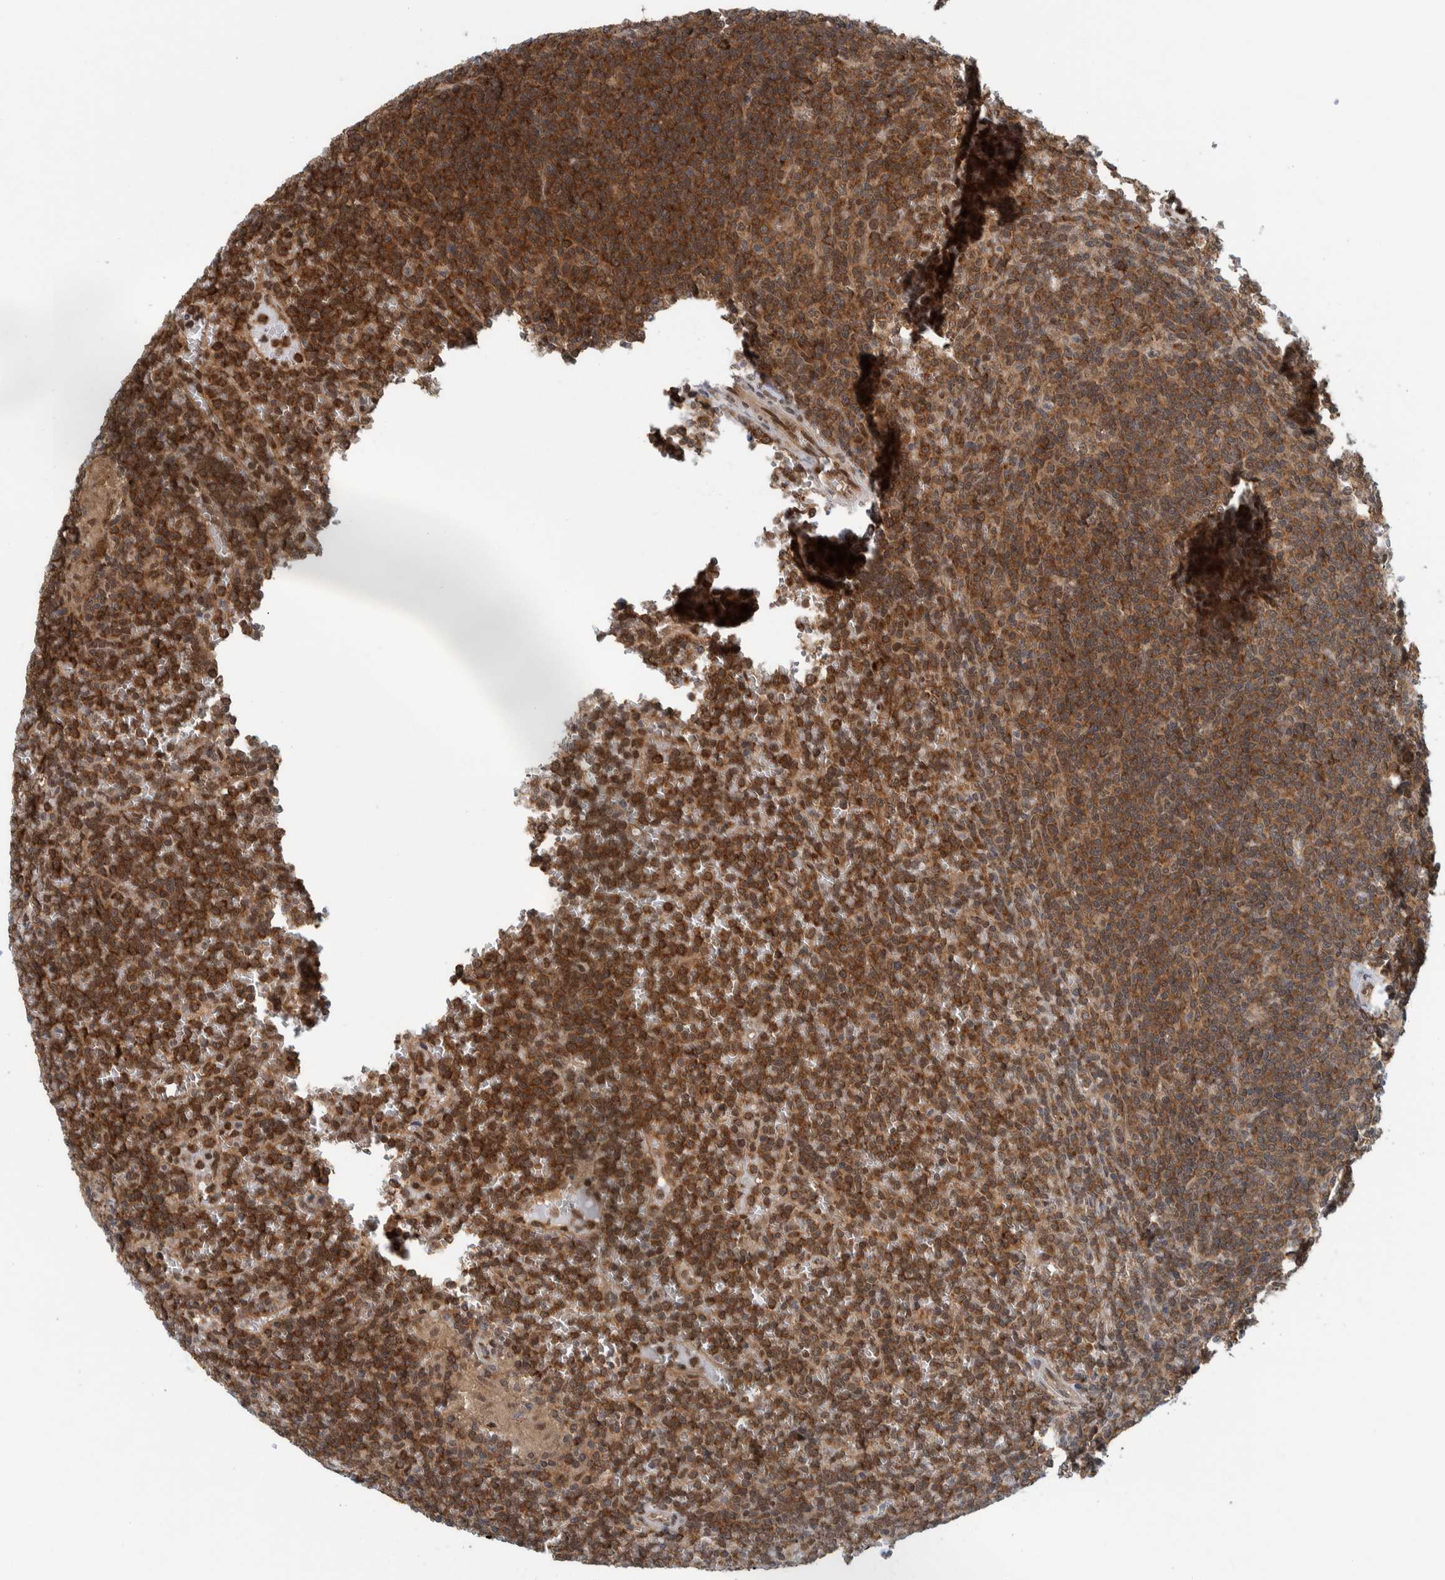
{"staining": {"intensity": "strong", "quantity": ">75%", "location": "cytoplasmic/membranous,nuclear"}, "tissue": "lymphoma", "cell_type": "Tumor cells", "image_type": "cancer", "snomed": [{"axis": "morphology", "description": "Malignant lymphoma, non-Hodgkin's type, Low grade"}, {"axis": "topography", "description": "Spleen"}], "caption": "Immunohistochemical staining of human malignant lymphoma, non-Hodgkin's type (low-grade) displays high levels of strong cytoplasmic/membranous and nuclear staining in about >75% of tumor cells.", "gene": "COPS3", "patient": {"sex": "female", "age": 19}}